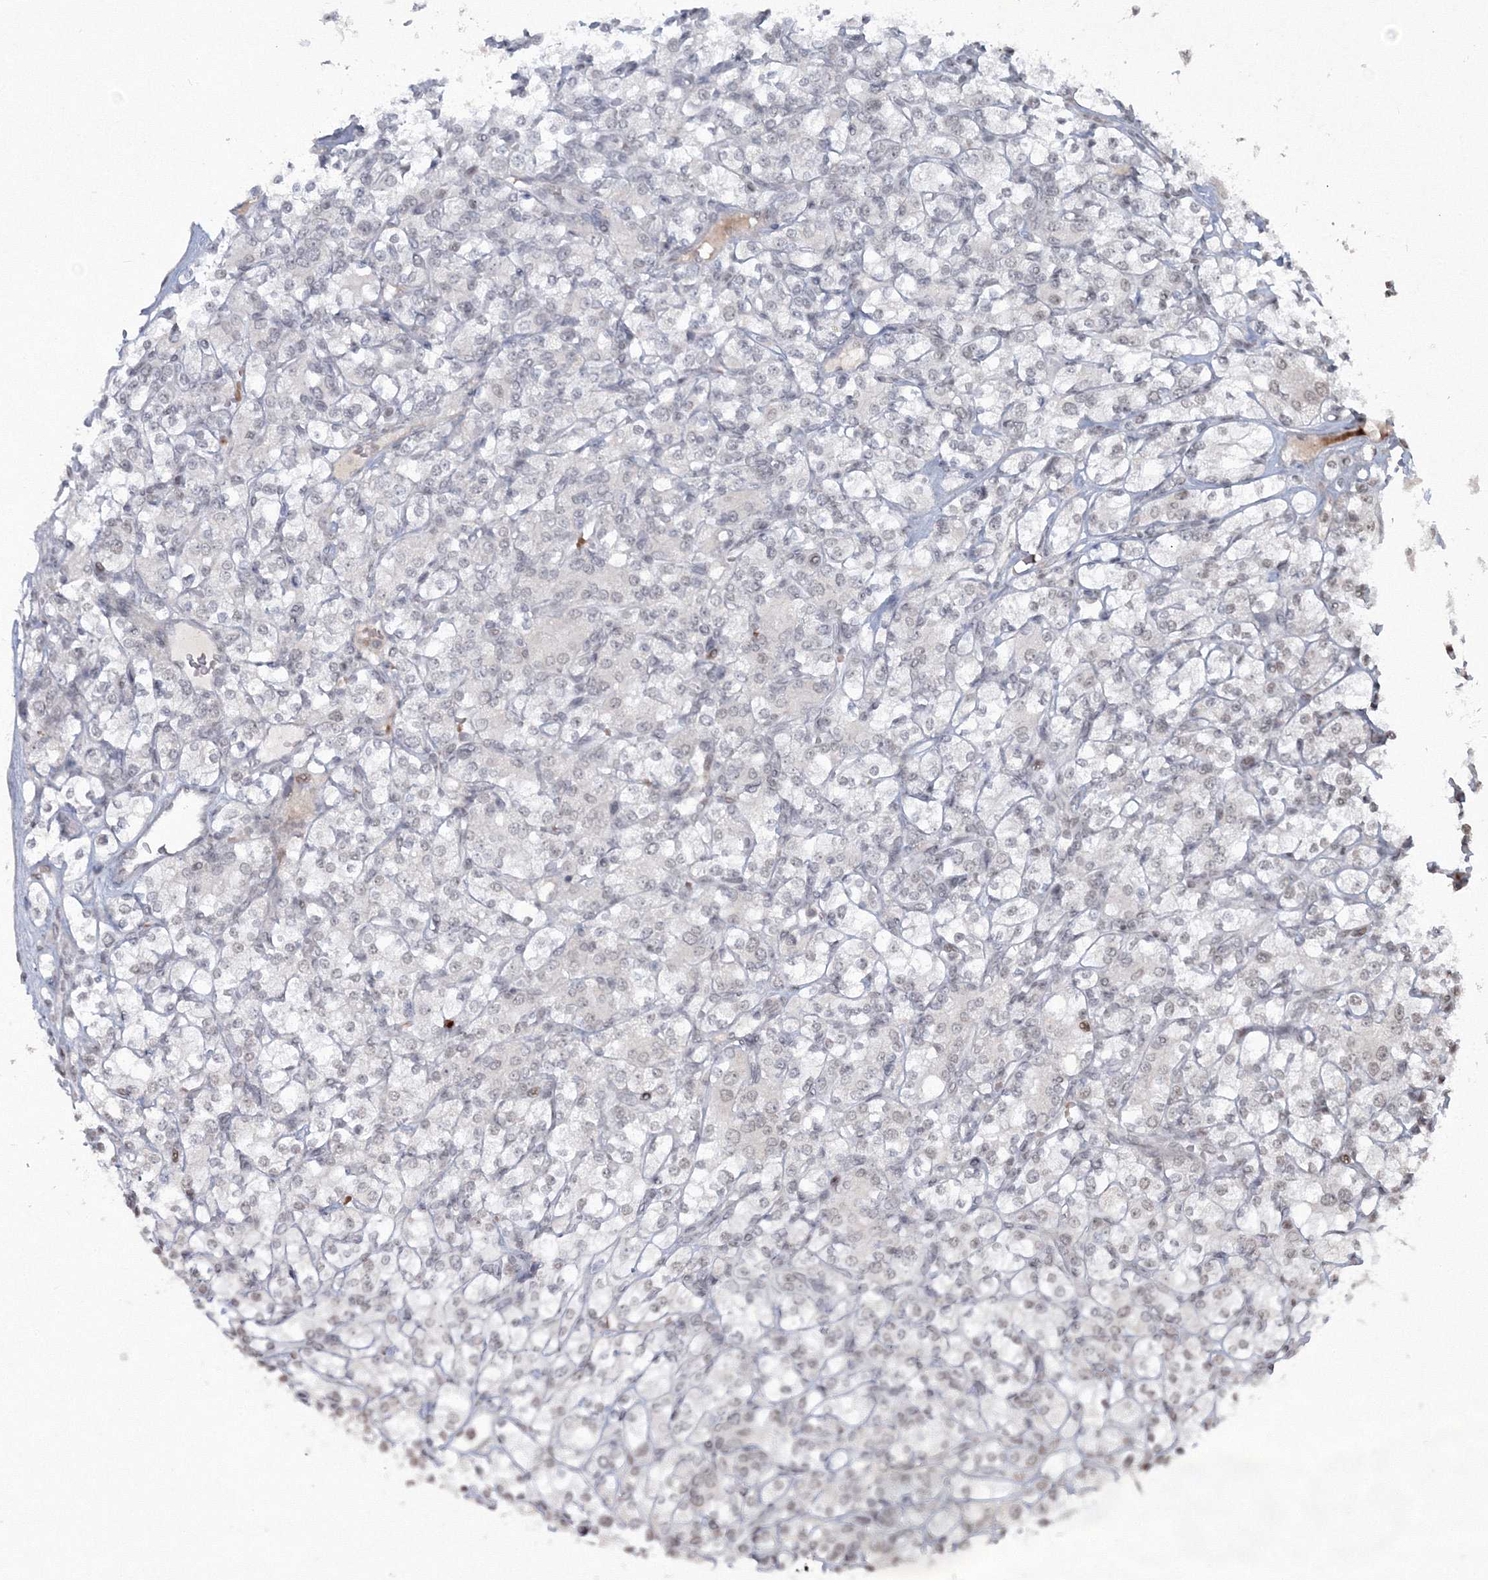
{"staining": {"intensity": "negative", "quantity": "none", "location": "none"}, "tissue": "renal cancer", "cell_type": "Tumor cells", "image_type": "cancer", "snomed": [{"axis": "morphology", "description": "Adenocarcinoma, NOS"}, {"axis": "topography", "description": "Kidney"}], "caption": "This is an immunohistochemistry (IHC) image of human renal cancer (adenocarcinoma). There is no positivity in tumor cells.", "gene": "C3orf33", "patient": {"sex": "male", "age": 77}}